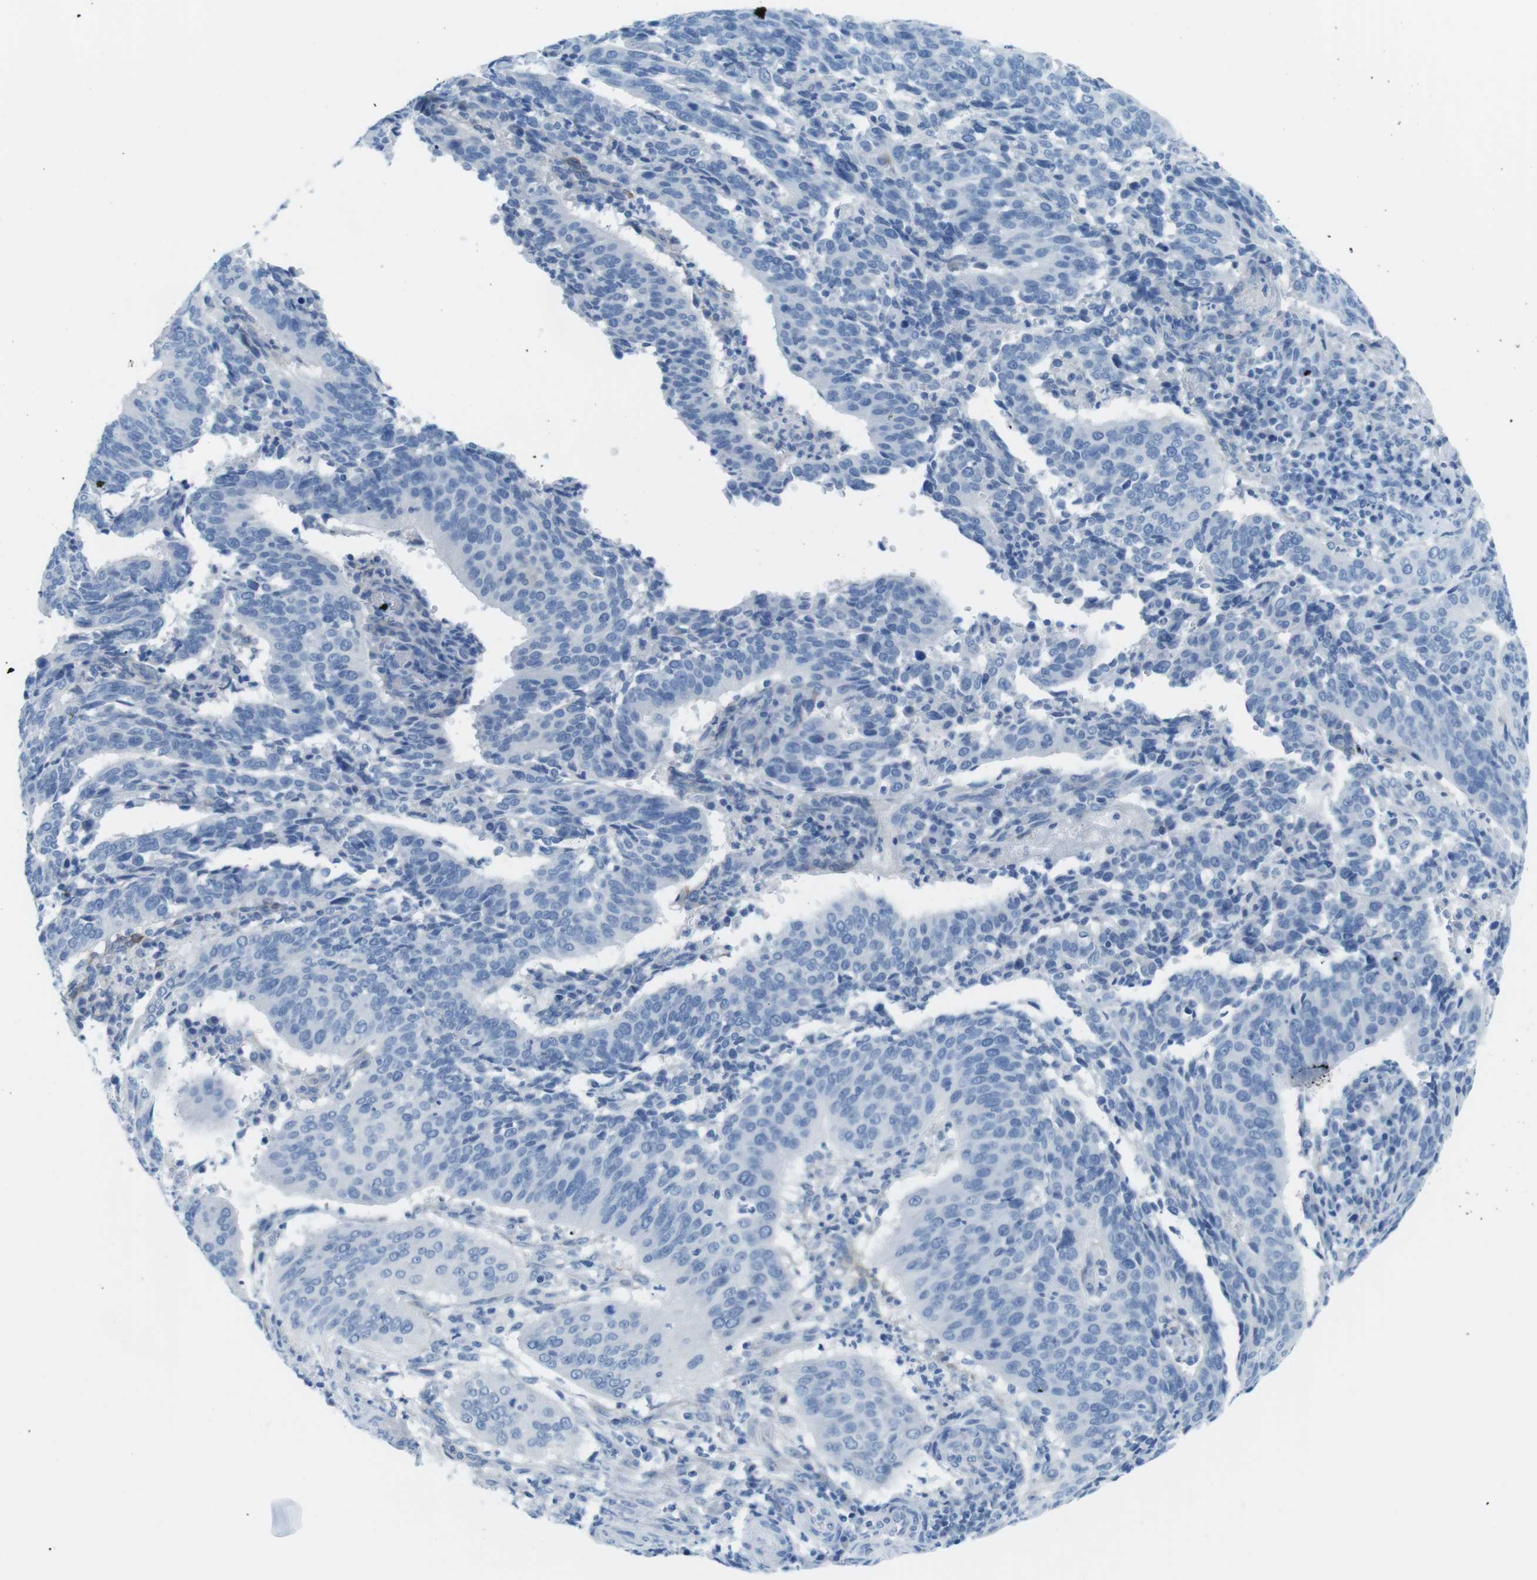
{"staining": {"intensity": "negative", "quantity": "none", "location": "none"}, "tissue": "cervical cancer", "cell_type": "Tumor cells", "image_type": "cancer", "snomed": [{"axis": "morphology", "description": "Normal tissue, NOS"}, {"axis": "morphology", "description": "Squamous cell carcinoma, NOS"}, {"axis": "topography", "description": "Cervix"}], "caption": "There is no significant expression in tumor cells of squamous cell carcinoma (cervical).", "gene": "GAP43", "patient": {"sex": "female", "age": 39}}